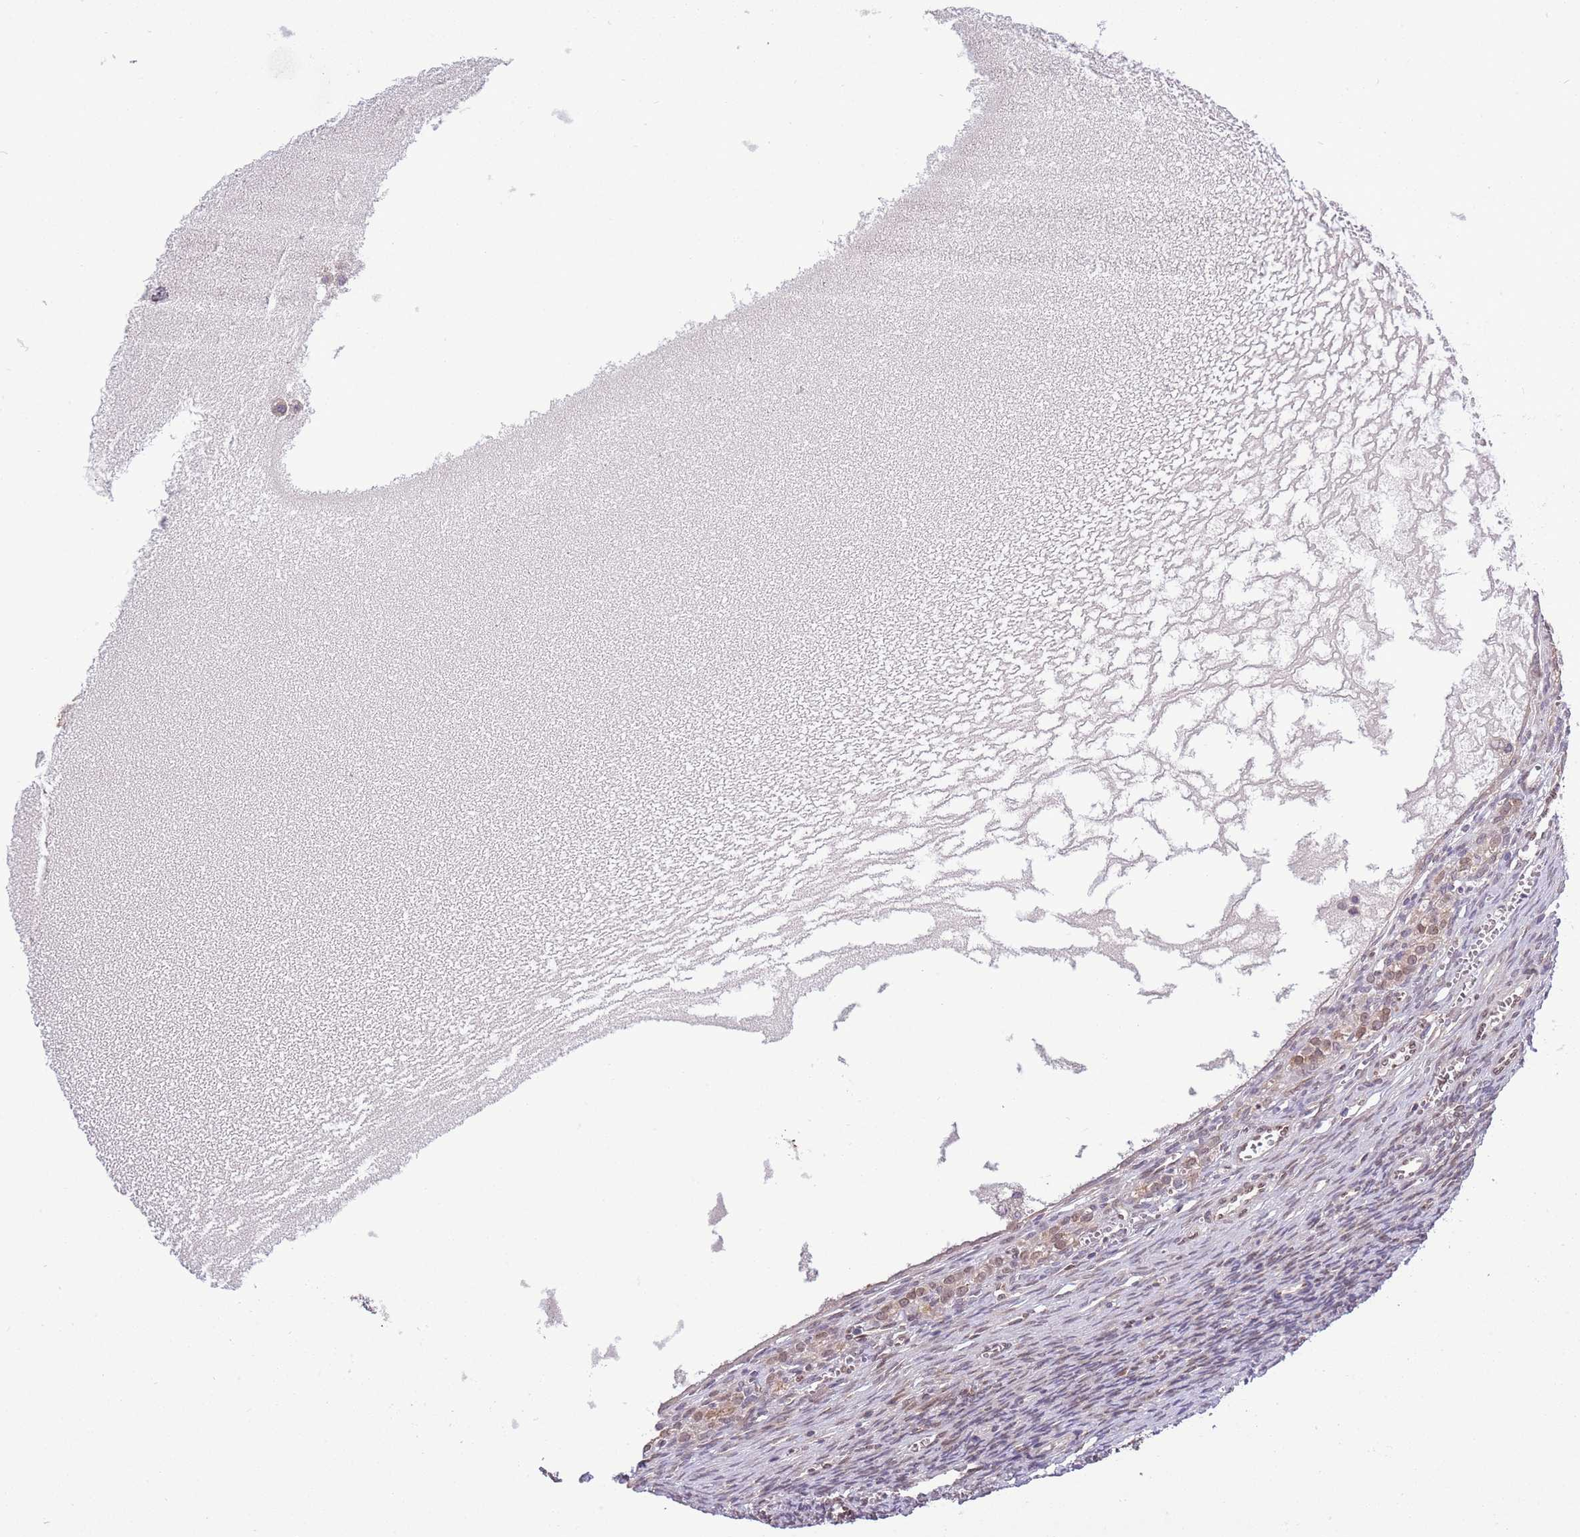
{"staining": {"intensity": "weak", "quantity": "25%-75%", "location": "nuclear"}, "tissue": "ovary", "cell_type": "Ovarian stroma cells", "image_type": "normal", "snomed": [{"axis": "morphology", "description": "Normal tissue, NOS"}, {"axis": "topography", "description": "Ovary"}], "caption": "High-power microscopy captured an immunohistochemistry image of benign ovary, revealing weak nuclear expression in about 25%-75% of ovarian stroma cells.", "gene": "ZNF665", "patient": {"sex": "female", "age": 39}}